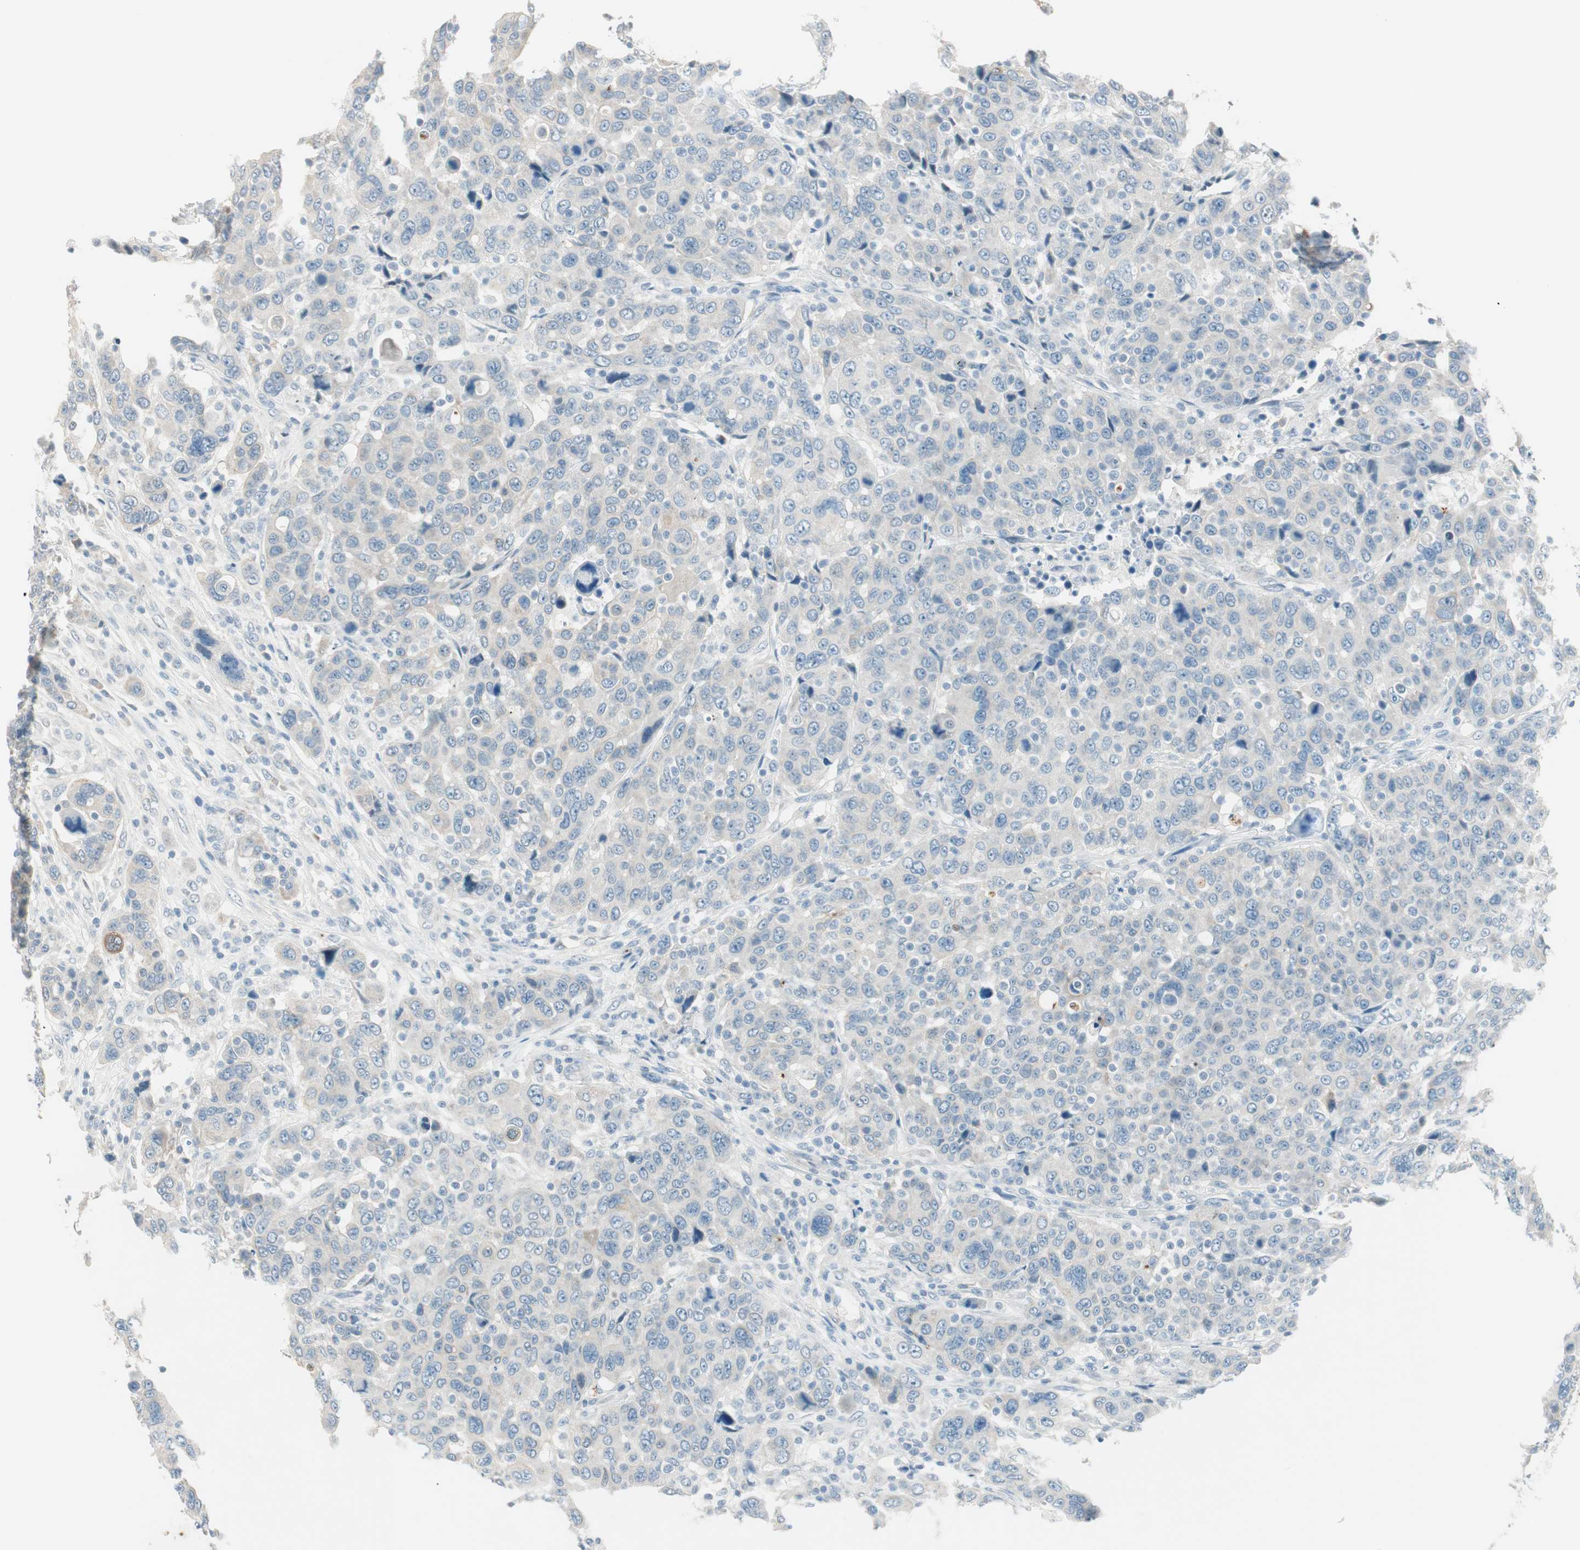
{"staining": {"intensity": "negative", "quantity": "none", "location": "none"}, "tissue": "breast cancer", "cell_type": "Tumor cells", "image_type": "cancer", "snomed": [{"axis": "morphology", "description": "Duct carcinoma"}, {"axis": "topography", "description": "Breast"}], "caption": "This is an IHC micrograph of human breast cancer (infiltrating ductal carcinoma). There is no staining in tumor cells.", "gene": "GNAO1", "patient": {"sex": "female", "age": 37}}